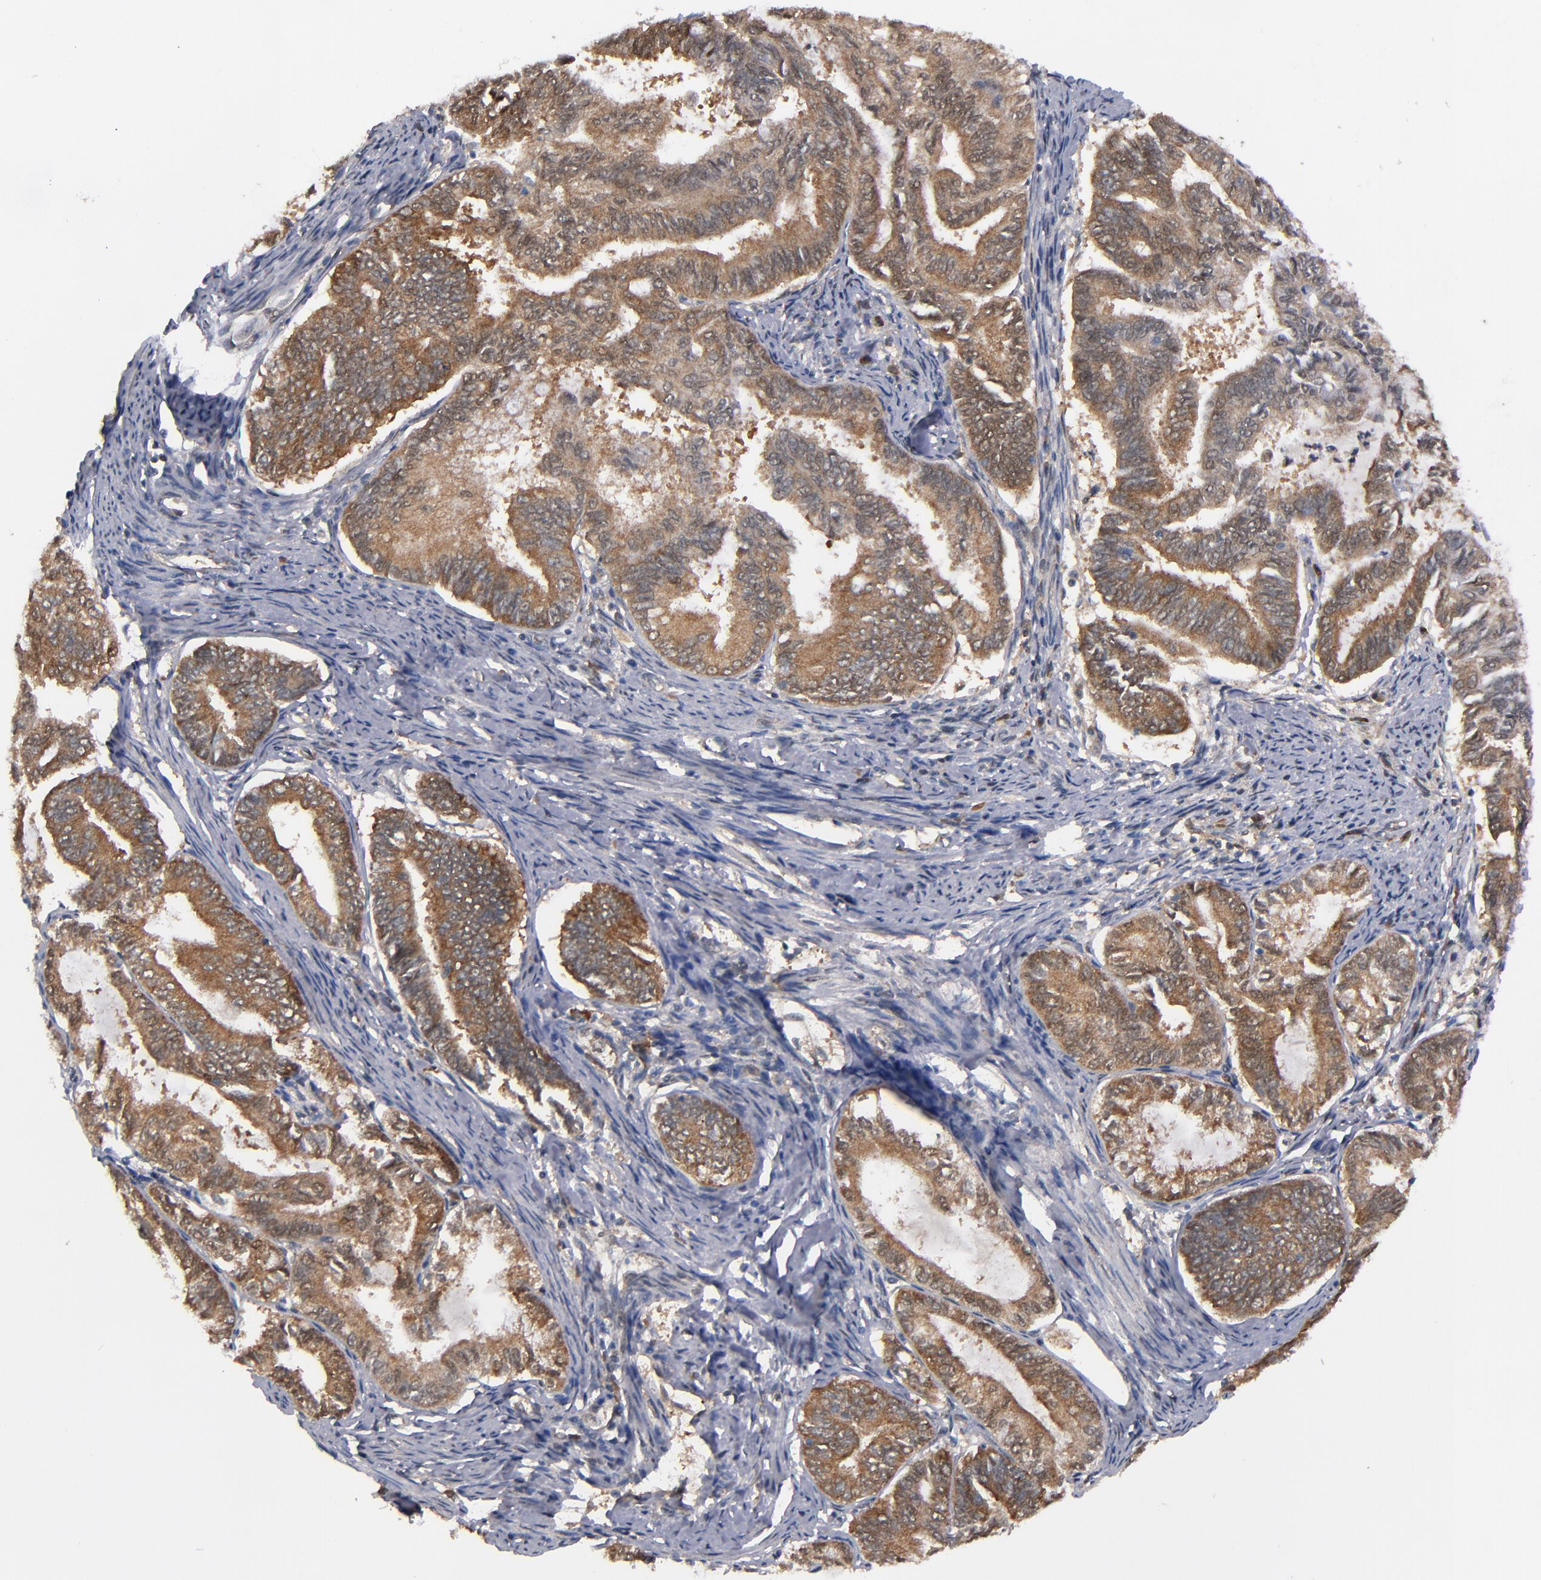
{"staining": {"intensity": "strong", "quantity": ">75%", "location": "cytoplasmic/membranous"}, "tissue": "endometrial cancer", "cell_type": "Tumor cells", "image_type": "cancer", "snomed": [{"axis": "morphology", "description": "Adenocarcinoma, NOS"}, {"axis": "topography", "description": "Endometrium"}], "caption": "Immunohistochemical staining of human adenocarcinoma (endometrial) shows strong cytoplasmic/membranous protein staining in about >75% of tumor cells.", "gene": "ALG13", "patient": {"sex": "female", "age": 86}}